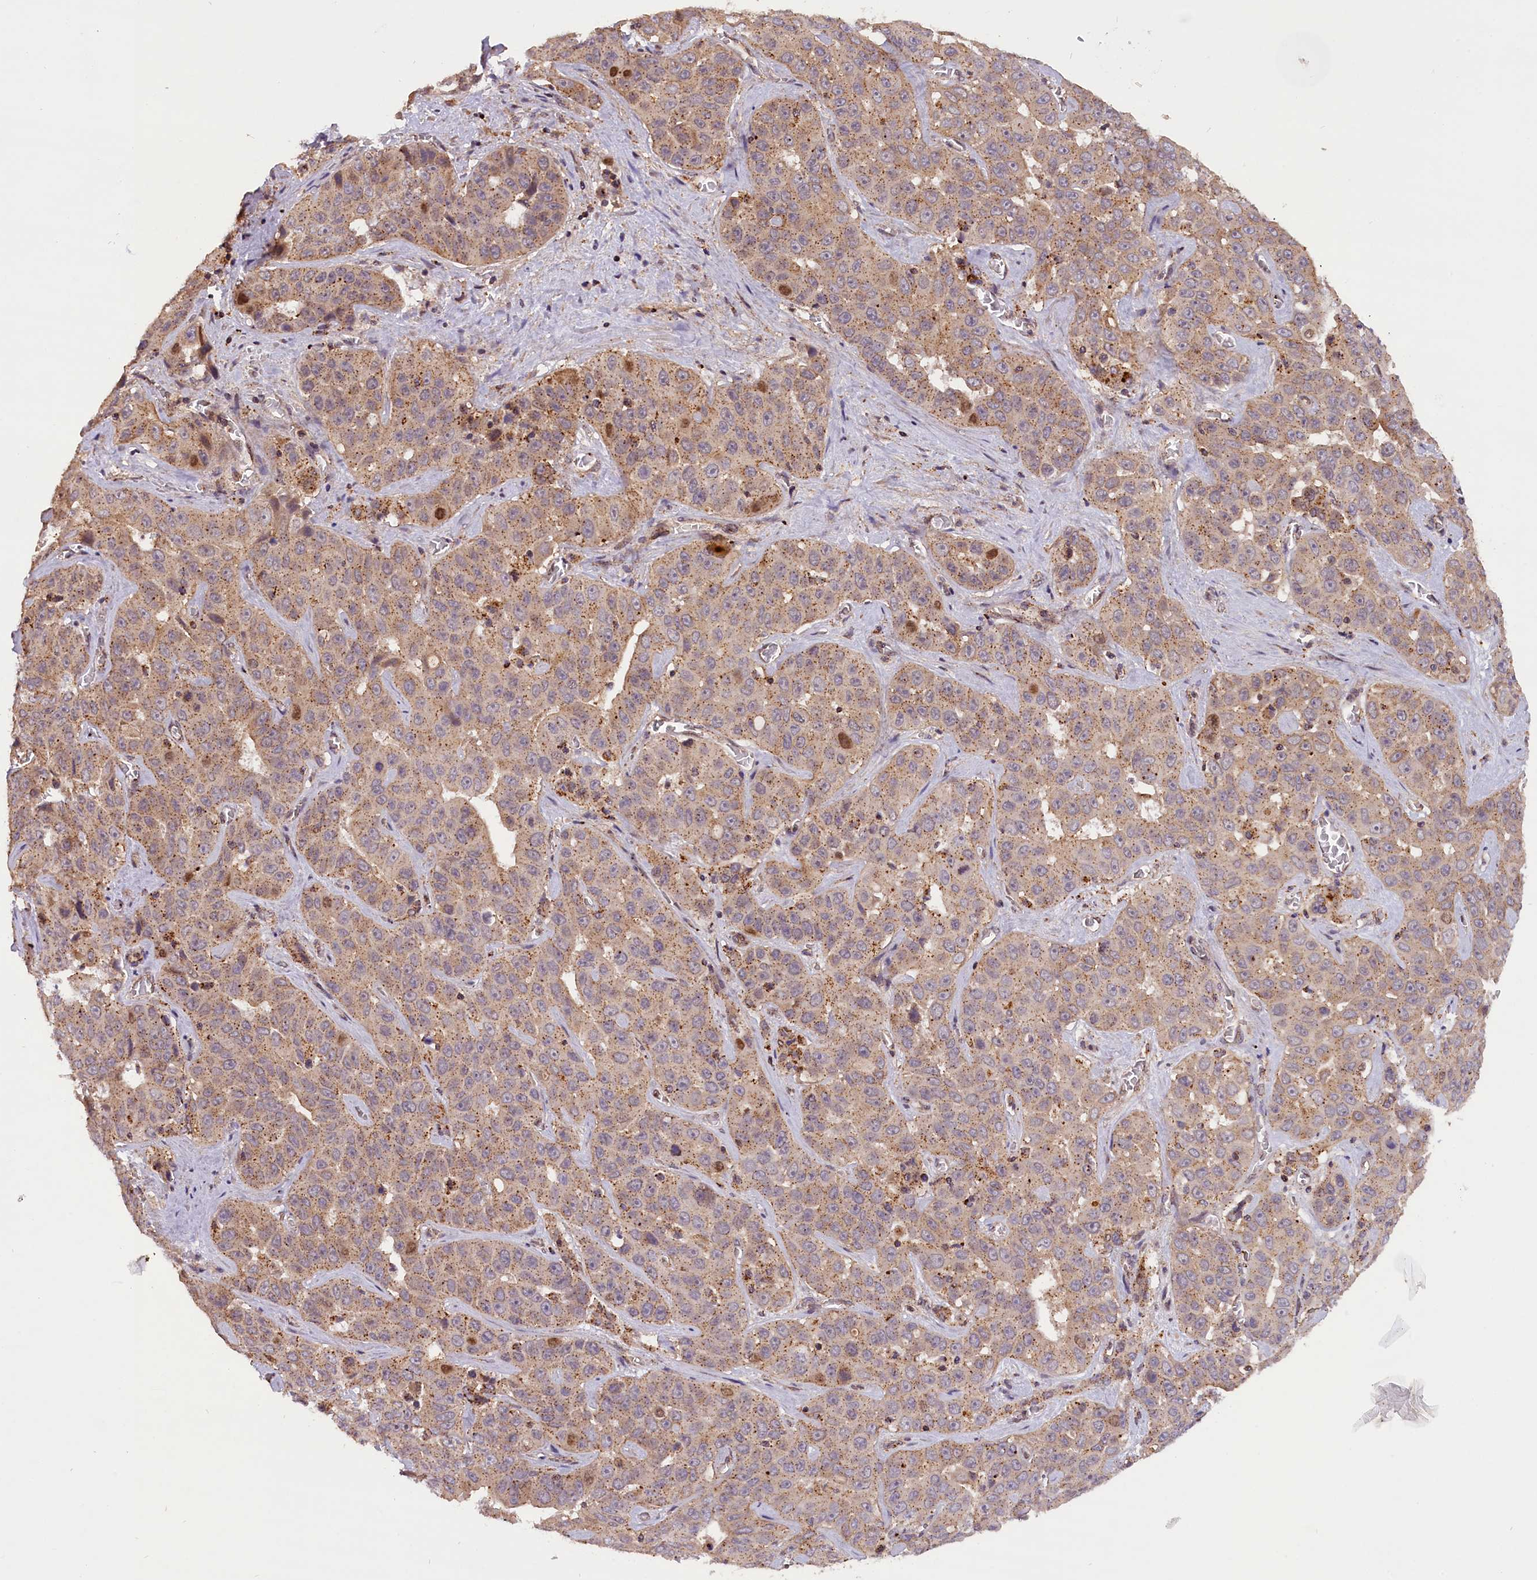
{"staining": {"intensity": "weak", "quantity": ">75%", "location": "cytoplasmic/membranous"}, "tissue": "liver cancer", "cell_type": "Tumor cells", "image_type": "cancer", "snomed": [{"axis": "morphology", "description": "Cholangiocarcinoma"}, {"axis": "topography", "description": "Liver"}], "caption": "Protein staining by immunohistochemistry displays weak cytoplasmic/membranous positivity in approximately >75% of tumor cells in liver cancer (cholangiocarcinoma).", "gene": "IST1", "patient": {"sex": "female", "age": 52}}